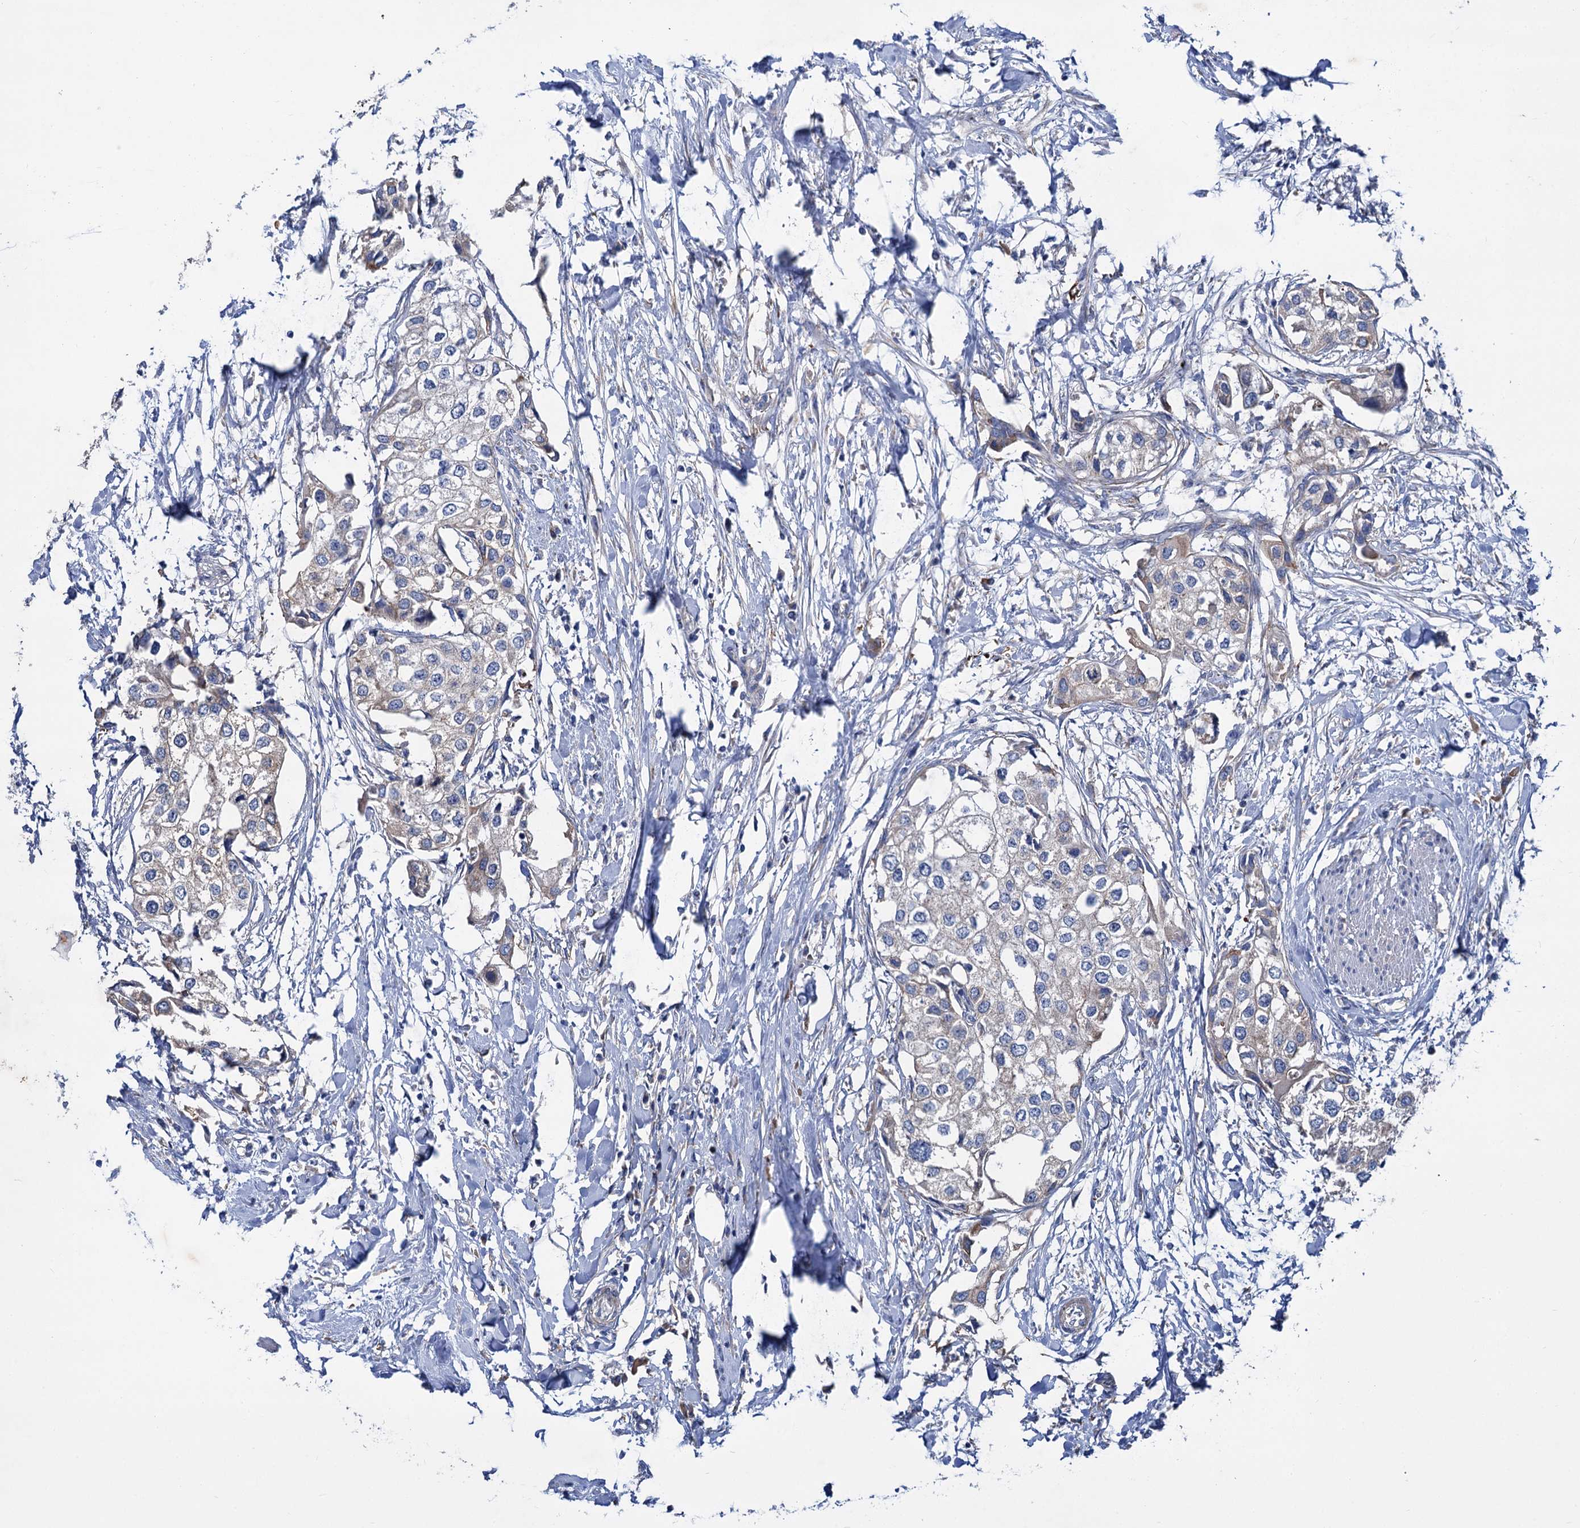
{"staining": {"intensity": "negative", "quantity": "none", "location": "none"}, "tissue": "urothelial cancer", "cell_type": "Tumor cells", "image_type": "cancer", "snomed": [{"axis": "morphology", "description": "Urothelial carcinoma, High grade"}, {"axis": "topography", "description": "Urinary bladder"}], "caption": "Immunohistochemistry (IHC) micrograph of human high-grade urothelial carcinoma stained for a protein (brown), which shows no expression in tumor cells.", "gene": "TRIM55", "patient": {"sex": "male", "age": 64}}